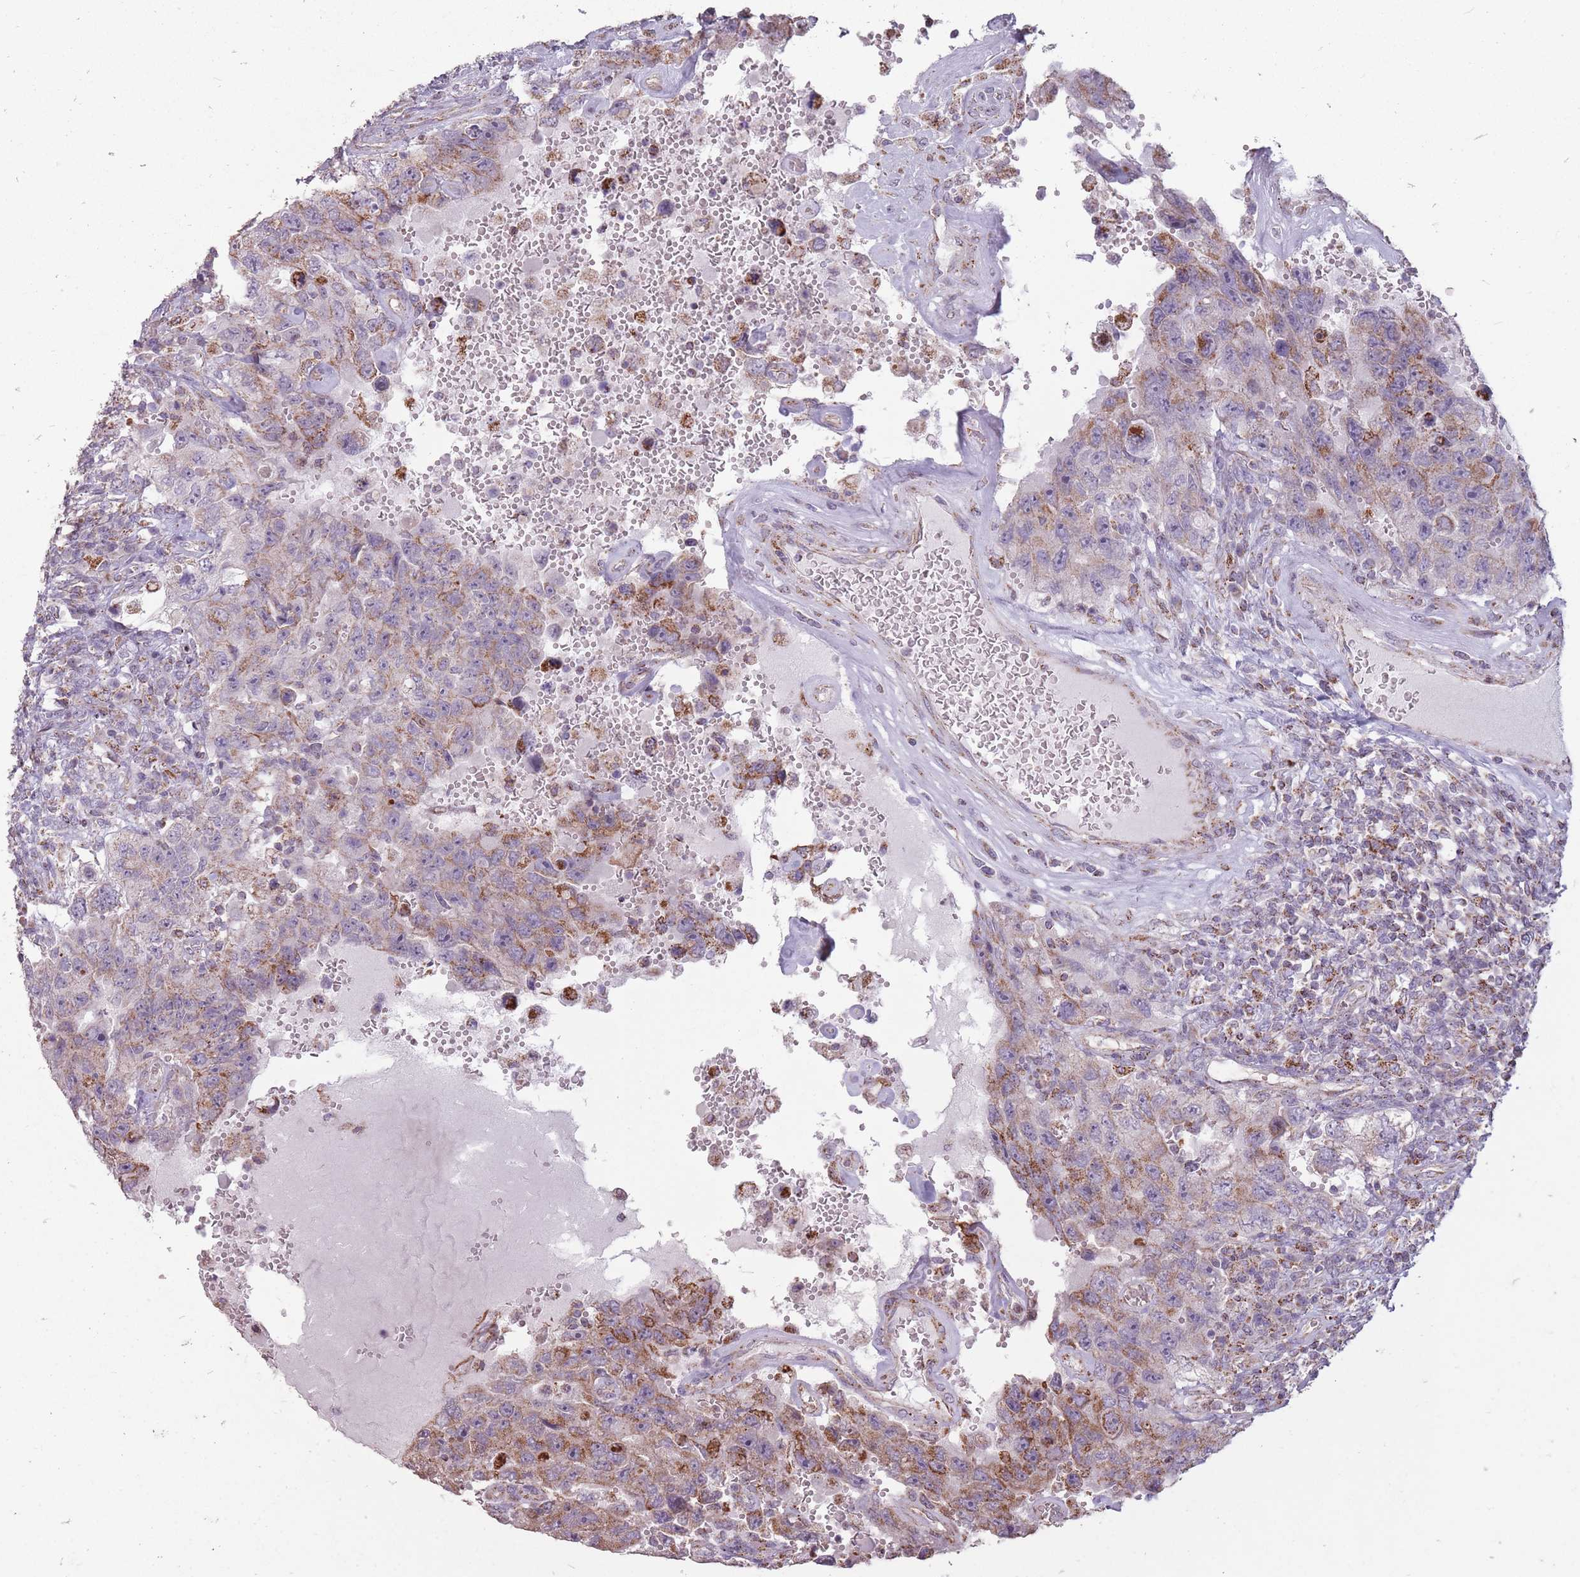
{"staining": {"intensity": "strong", "quantity": "<25%", "location": "cytoplasmic/membranous"}, "tissue": "testis cancer", "cell_type": "Tumor cells", "image_type": "cancer", "snomed": [{"axis": "morphology", "description": "Carcinoma, Embryonal, NOS"}, {"axis": "topography", "description": "Testis"}], "caption": "Tumor cells demonstrate strong cytoplasmic/membranous expression in approximately <25% of cells in testis cancer (embryonal carcinoma).", "gene": "CNOT8", "patient": {"sex": "male", "age": 26}}